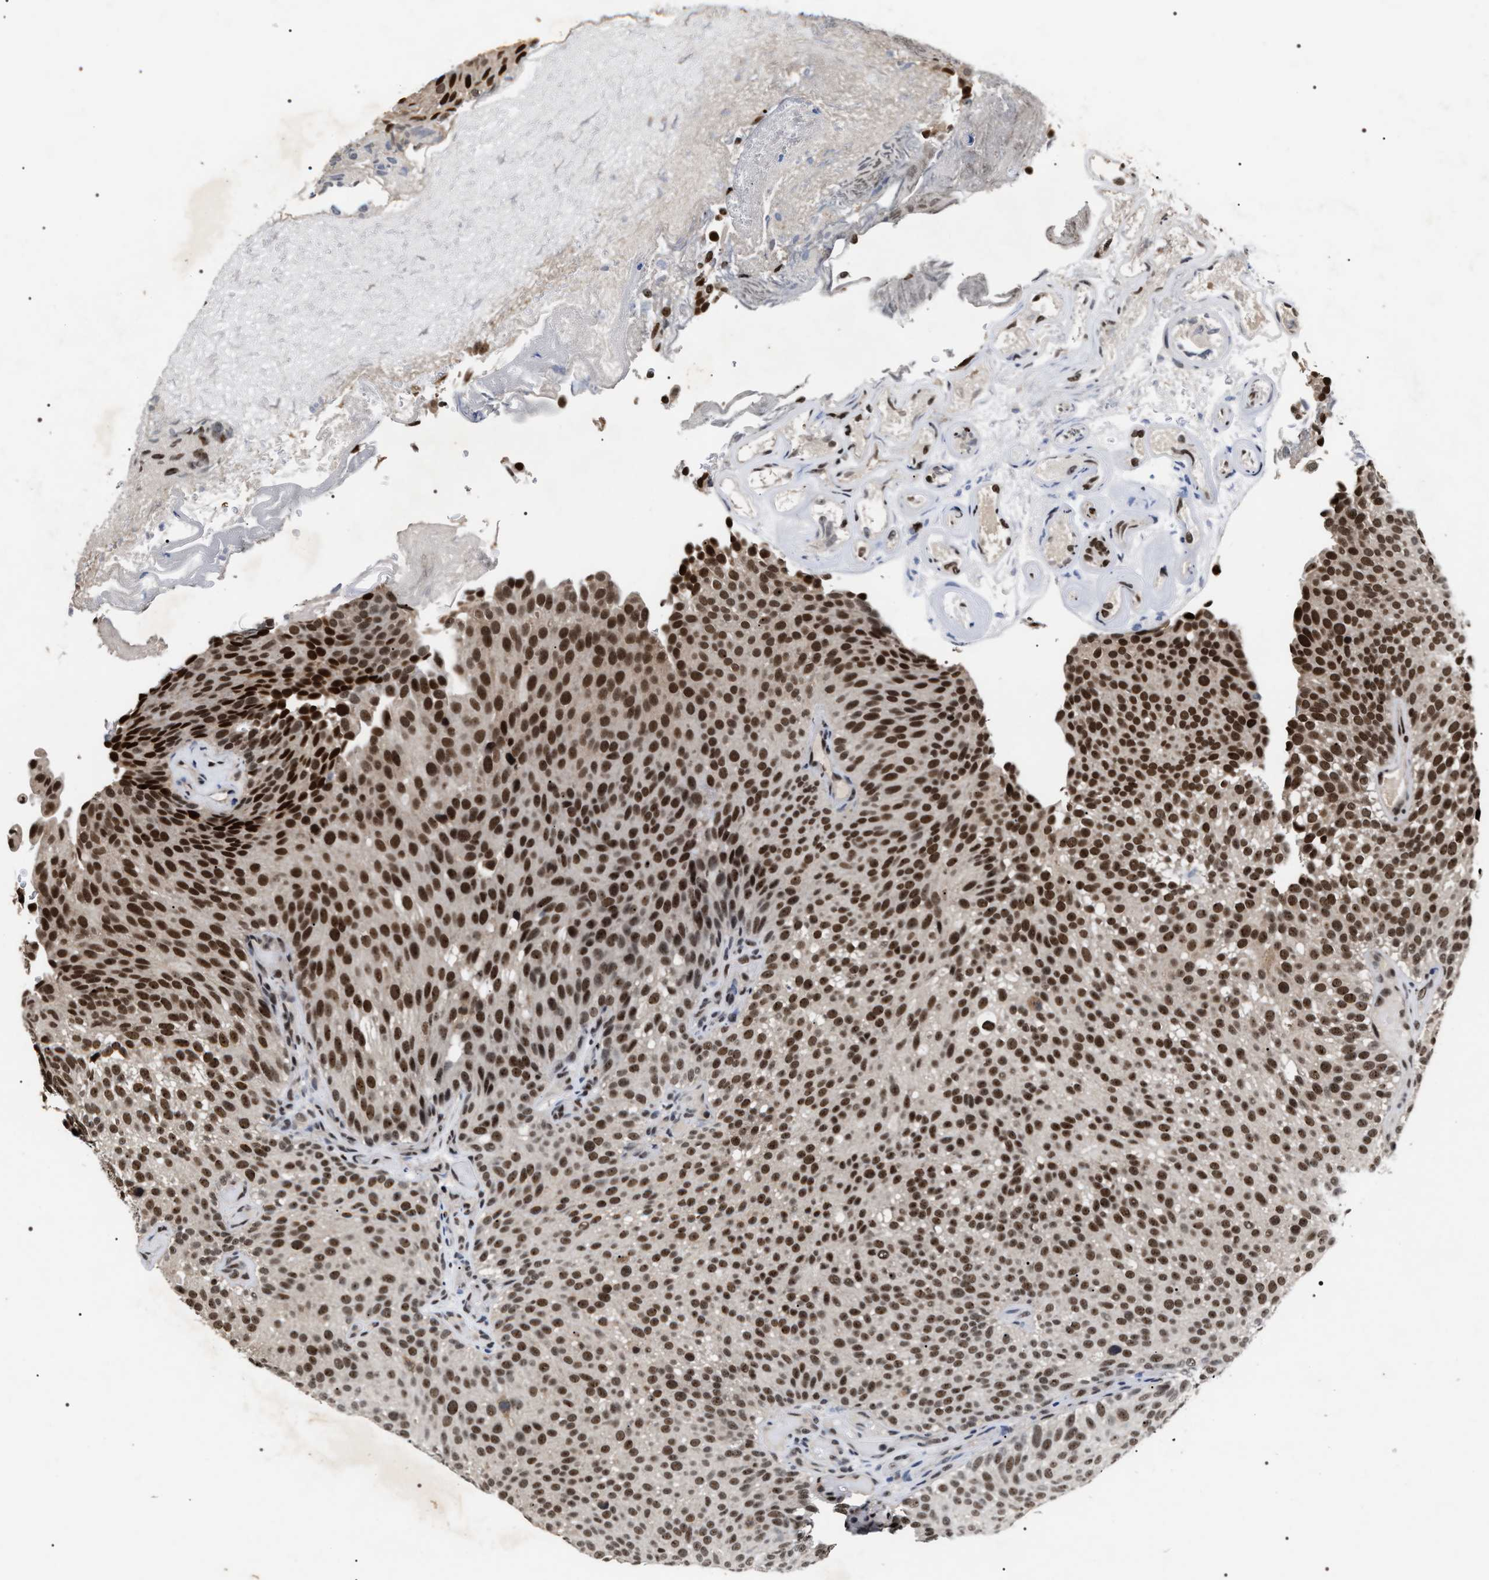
{"staining": {"intensity": "strong", "quantity": ">75%", "location": "nuclear"}, "tissue": "urothelial cancer", "cell_type": "Tumor cells", "image_type": "cancer", "snomed": [{"axis": "morphology", "description": "Urothelial carcinoma, Low grade"}, {"axis": "topography", "description": "Urinary bladder"}], "caption": "A photomicrograph of human low-grade urothelial carcinoma stained for a protein shows strong nuclear brown staining in tumor cells.", "gene": "RRP1B", "patient": {"sex": "male", "age": 78}}